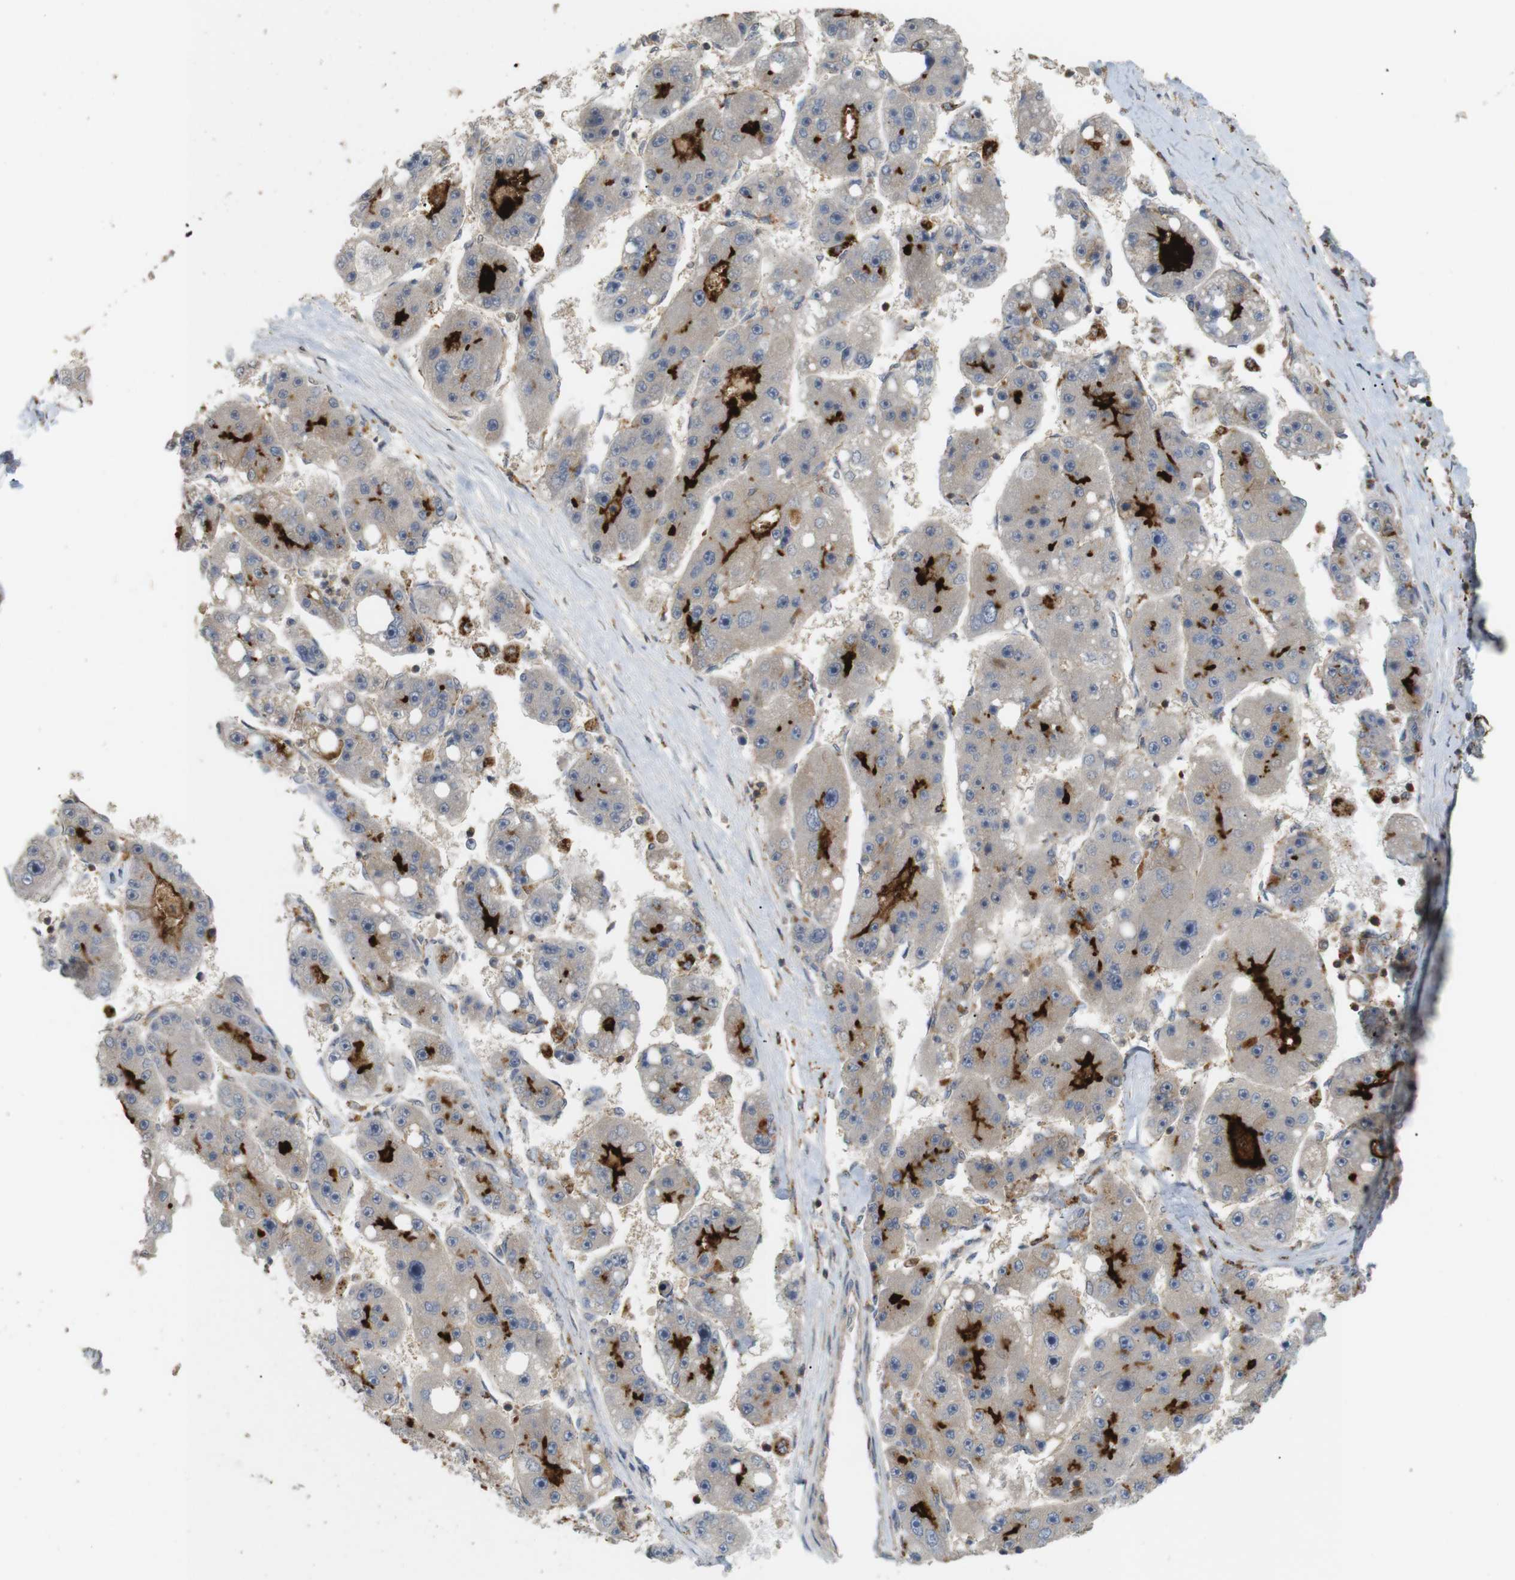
{"staining": {"intensity": "strong", "quantity": "<25%", "location": "cytoplasmic/membranous"}, "tissue": "liver cancer", "cell_type": "Tumor cells", "image_type": "cancer", "snomed": [{"axis": "morphology", "description": "Carcinoma, Hepatocellular, NOS"}, {"axis": "topography", "description": "Liver"}], "caption": "Immunohistochemistry (IHC) (DAB (3,3'-diaminobenzidine)) staining of human liver cancer displays strong cytoplasmic/membranous protein positivity in approximately <25% of tumor cells.", "gene": "KSR1", "patient": {"sex": "female", "age": 61}}